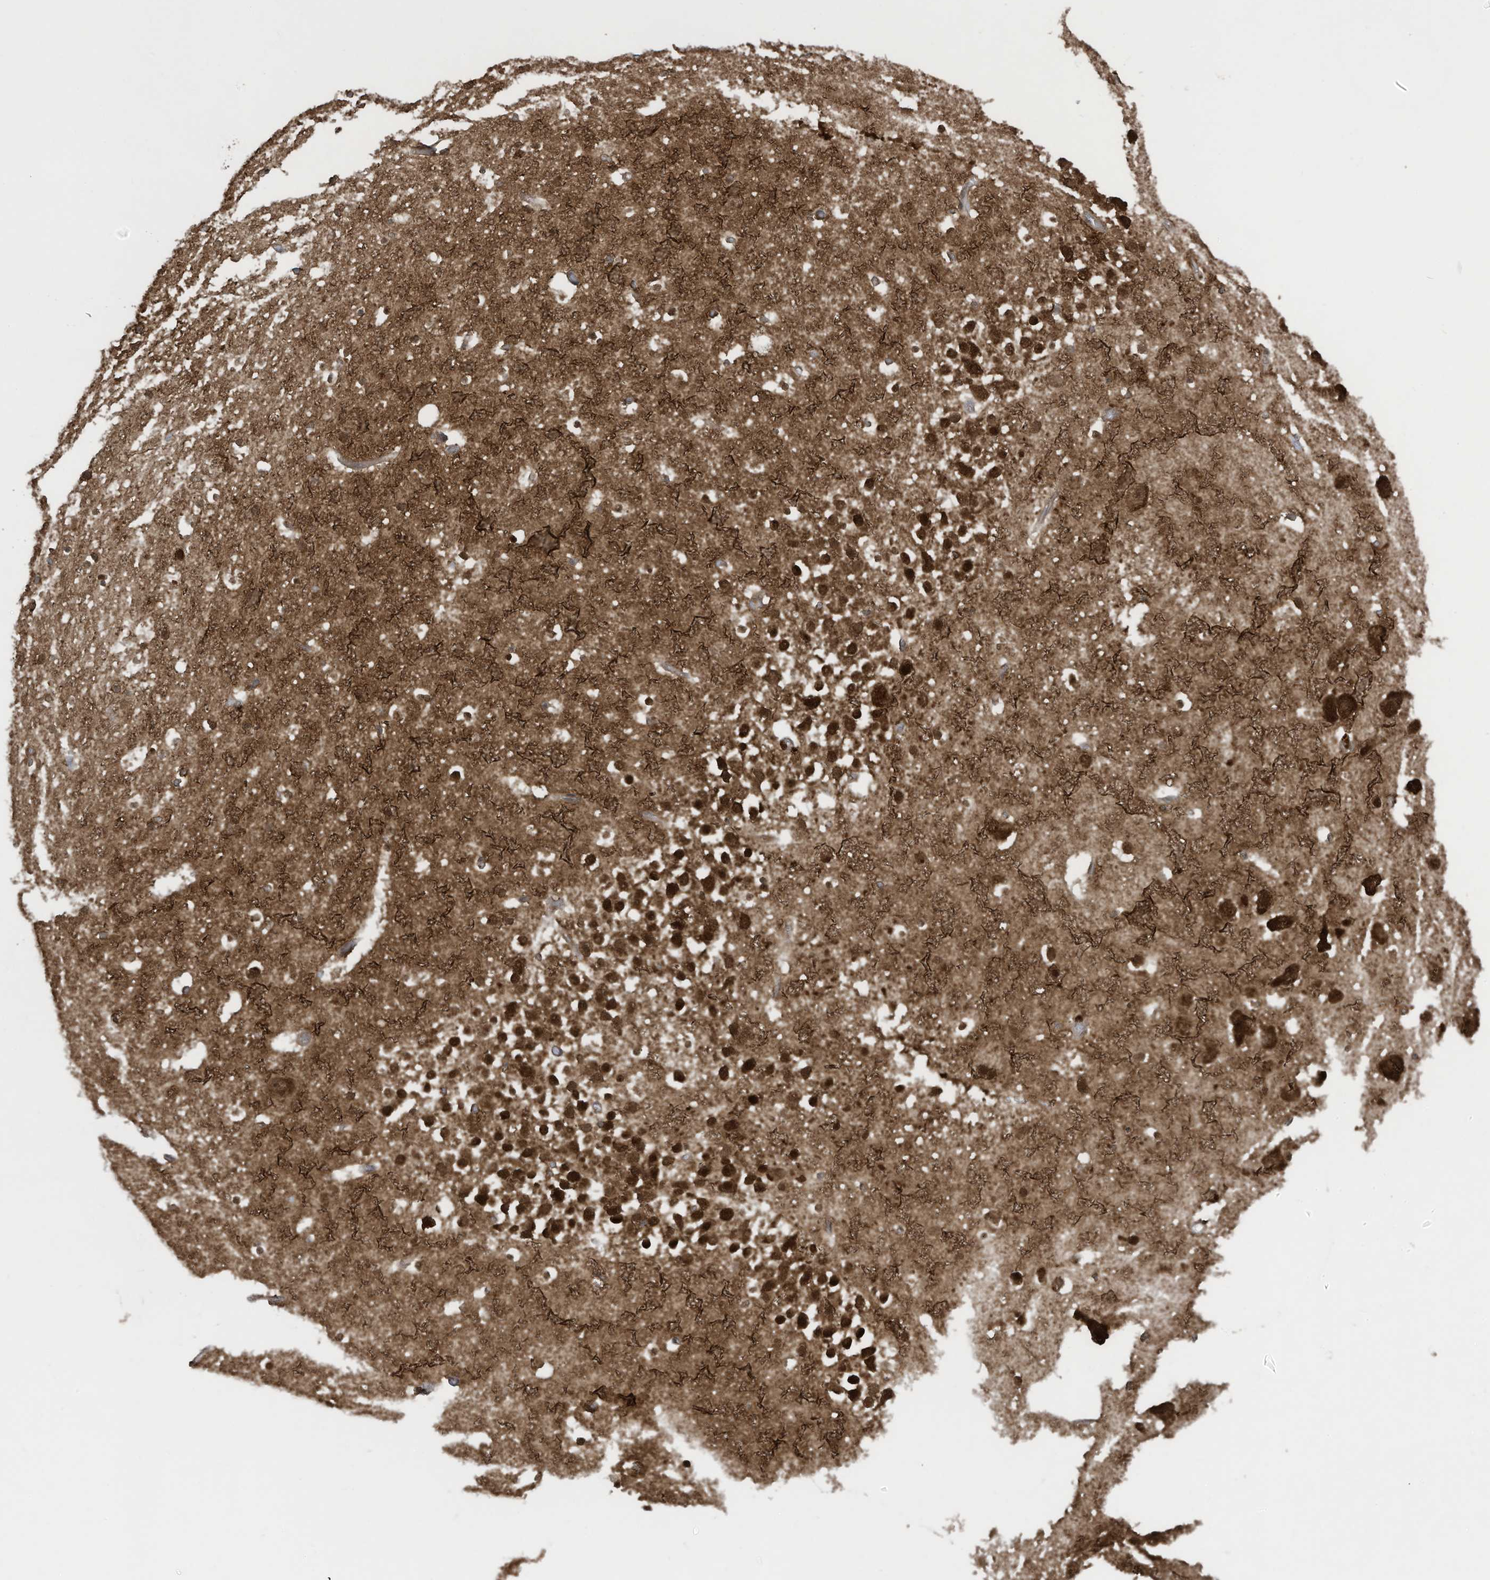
{"staining": {"intensity": "moderate", "quantity": ">75%", "location": "cytoplasmic/membranous,nuclear"}, "tissue": "hippocampus", "cell_type": "Glial cells", "image_type": "normal", "snomed": [{"axis": "morphology", "description": "Normal tissue, NOS"}, {"axis": "topography", "description": "Hippocampus"}], "caption": "Protein expression by immunohistochemistry displays moderate cytoplasmic/membranous,nuclear staining in about >75% of glial cells in unremarkable hippocampus.", "gene": "OLA1", "patient": {"sex": "female", "age": 52}}